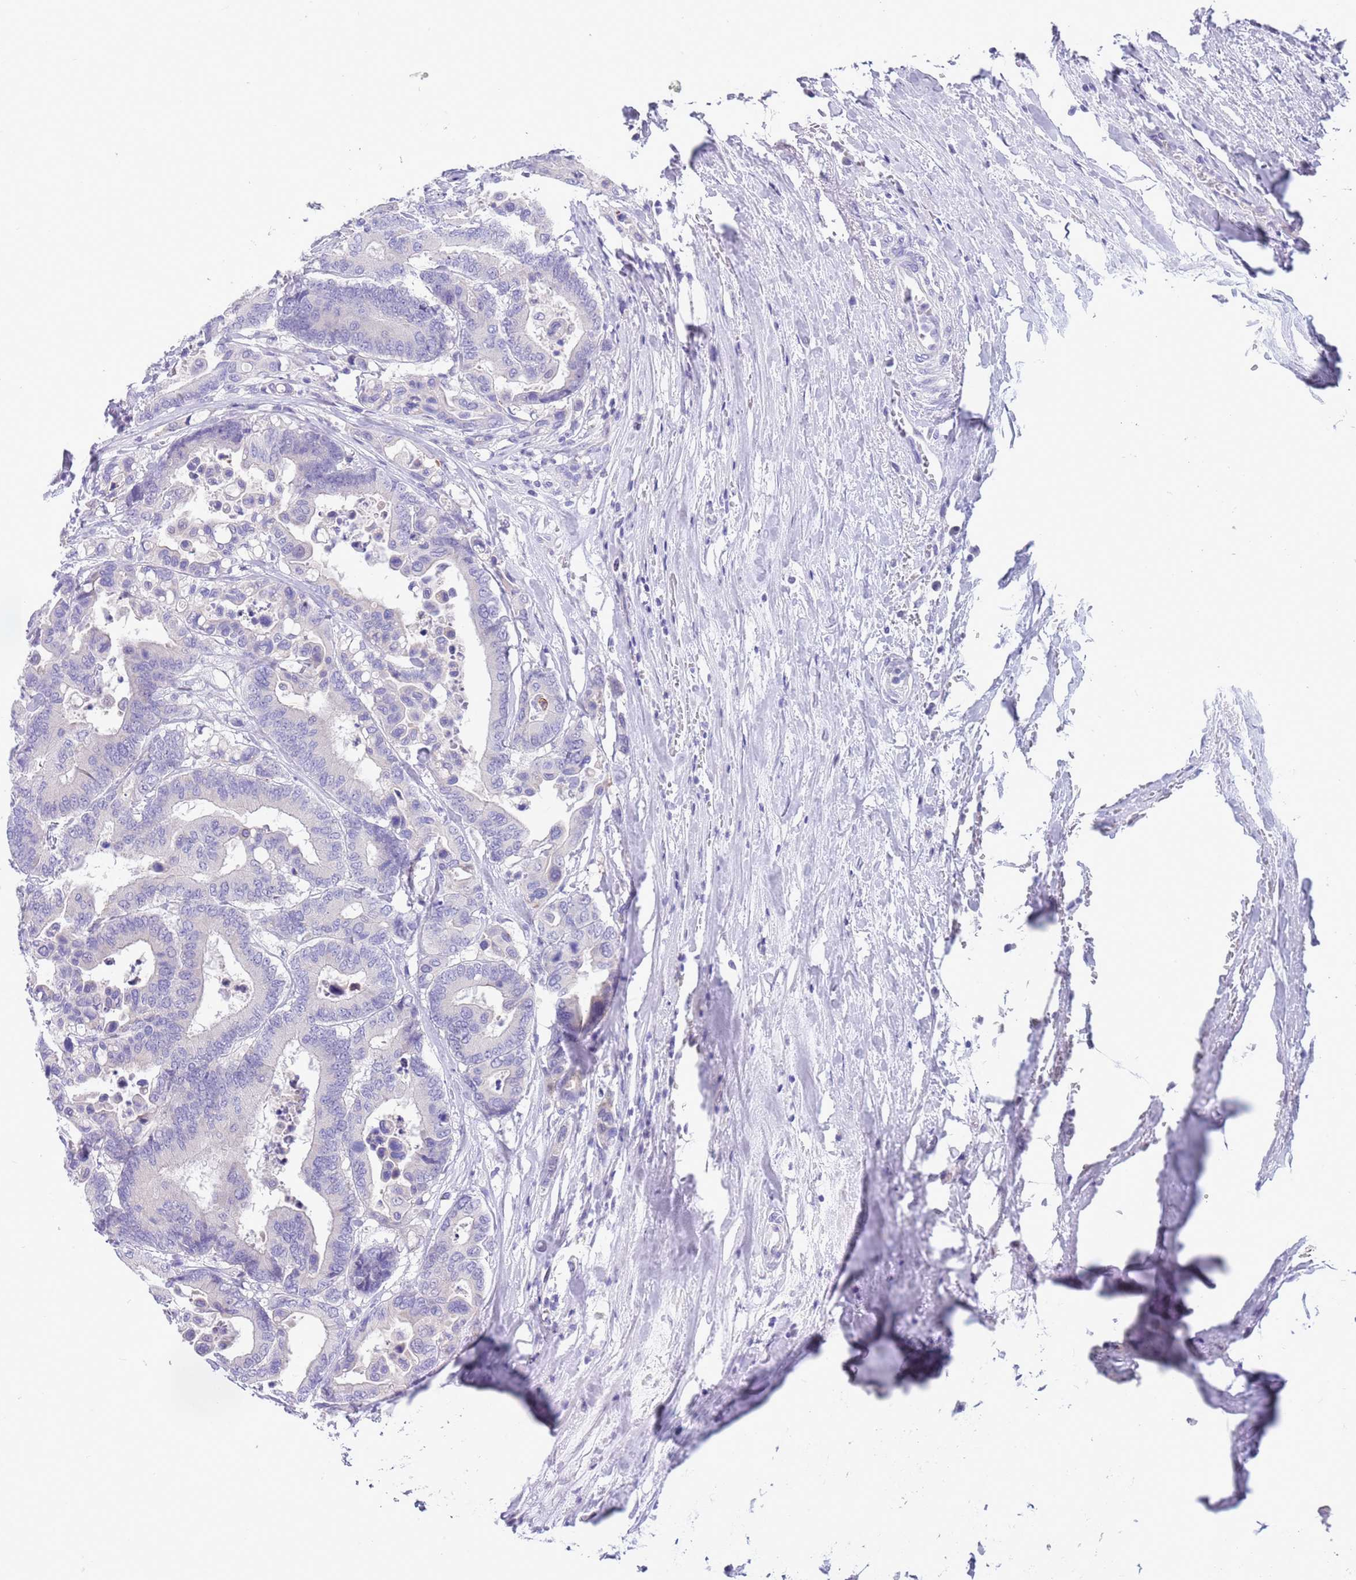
{"staining": {"intensity": "negative", "quantity": "none", "location": "none"}, "tissue": "colorectal cancer", "cell_type": "Tumor cells", "image_type": "cancer", "snomed": [{"axis": "morphology", "description": "Normal tissue, NOS"}, {"axis": "morphology", "description": "Adenocarcinoma, NOS"}, {"axis": "topography", "description": "Colon"}], "caption": "This histopathology image is of colorectal cancer stained with immunohistochemistry (IHC) to label a protein in brown with the nuclei are counter-stained blue. There is no expression in tumor cells.", "gene": "SPIRE2", "patient": {"sex": "male", "age": 82}}